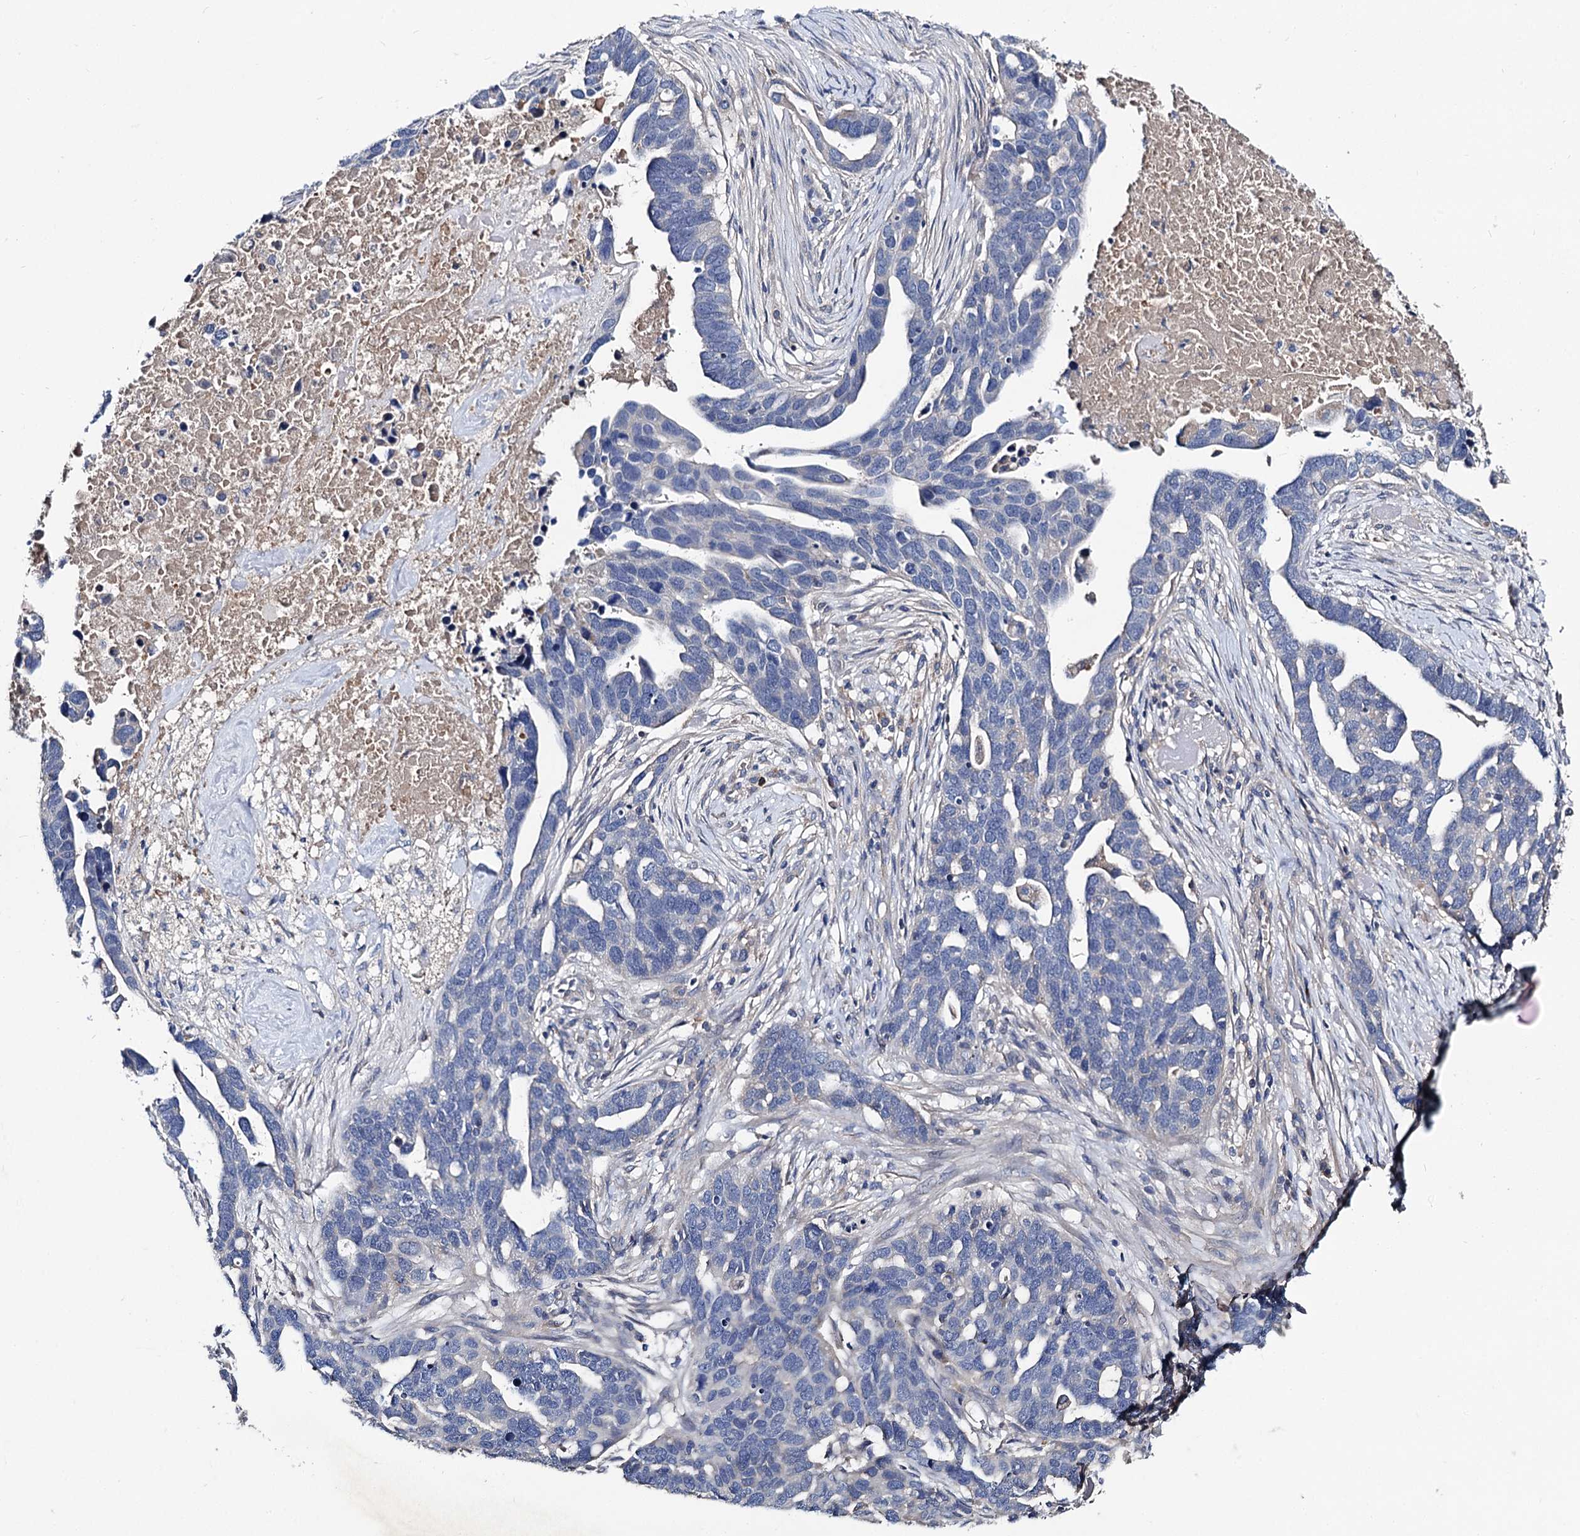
{"staining": {"intensity": "negative", "quantity": "none", "location": "none"}, "tissue": "ovarian cancer", "cell_type": "Tumor cells", "image_type": "cancer", "snomed": [{"axis": "morphology", "description": "Cystadenocarcinoma, serous, NOS"}, {"axis": "topography", "description": "Ovary"}], "caption": "Human ovarian cancer (serous cystadenocarcinoma) stained for a protein using immunohistochemistry exhibits no positivity in tumor cells.", "gene": "HVCN1", "patient": {"sex": "female", "age": 54}}